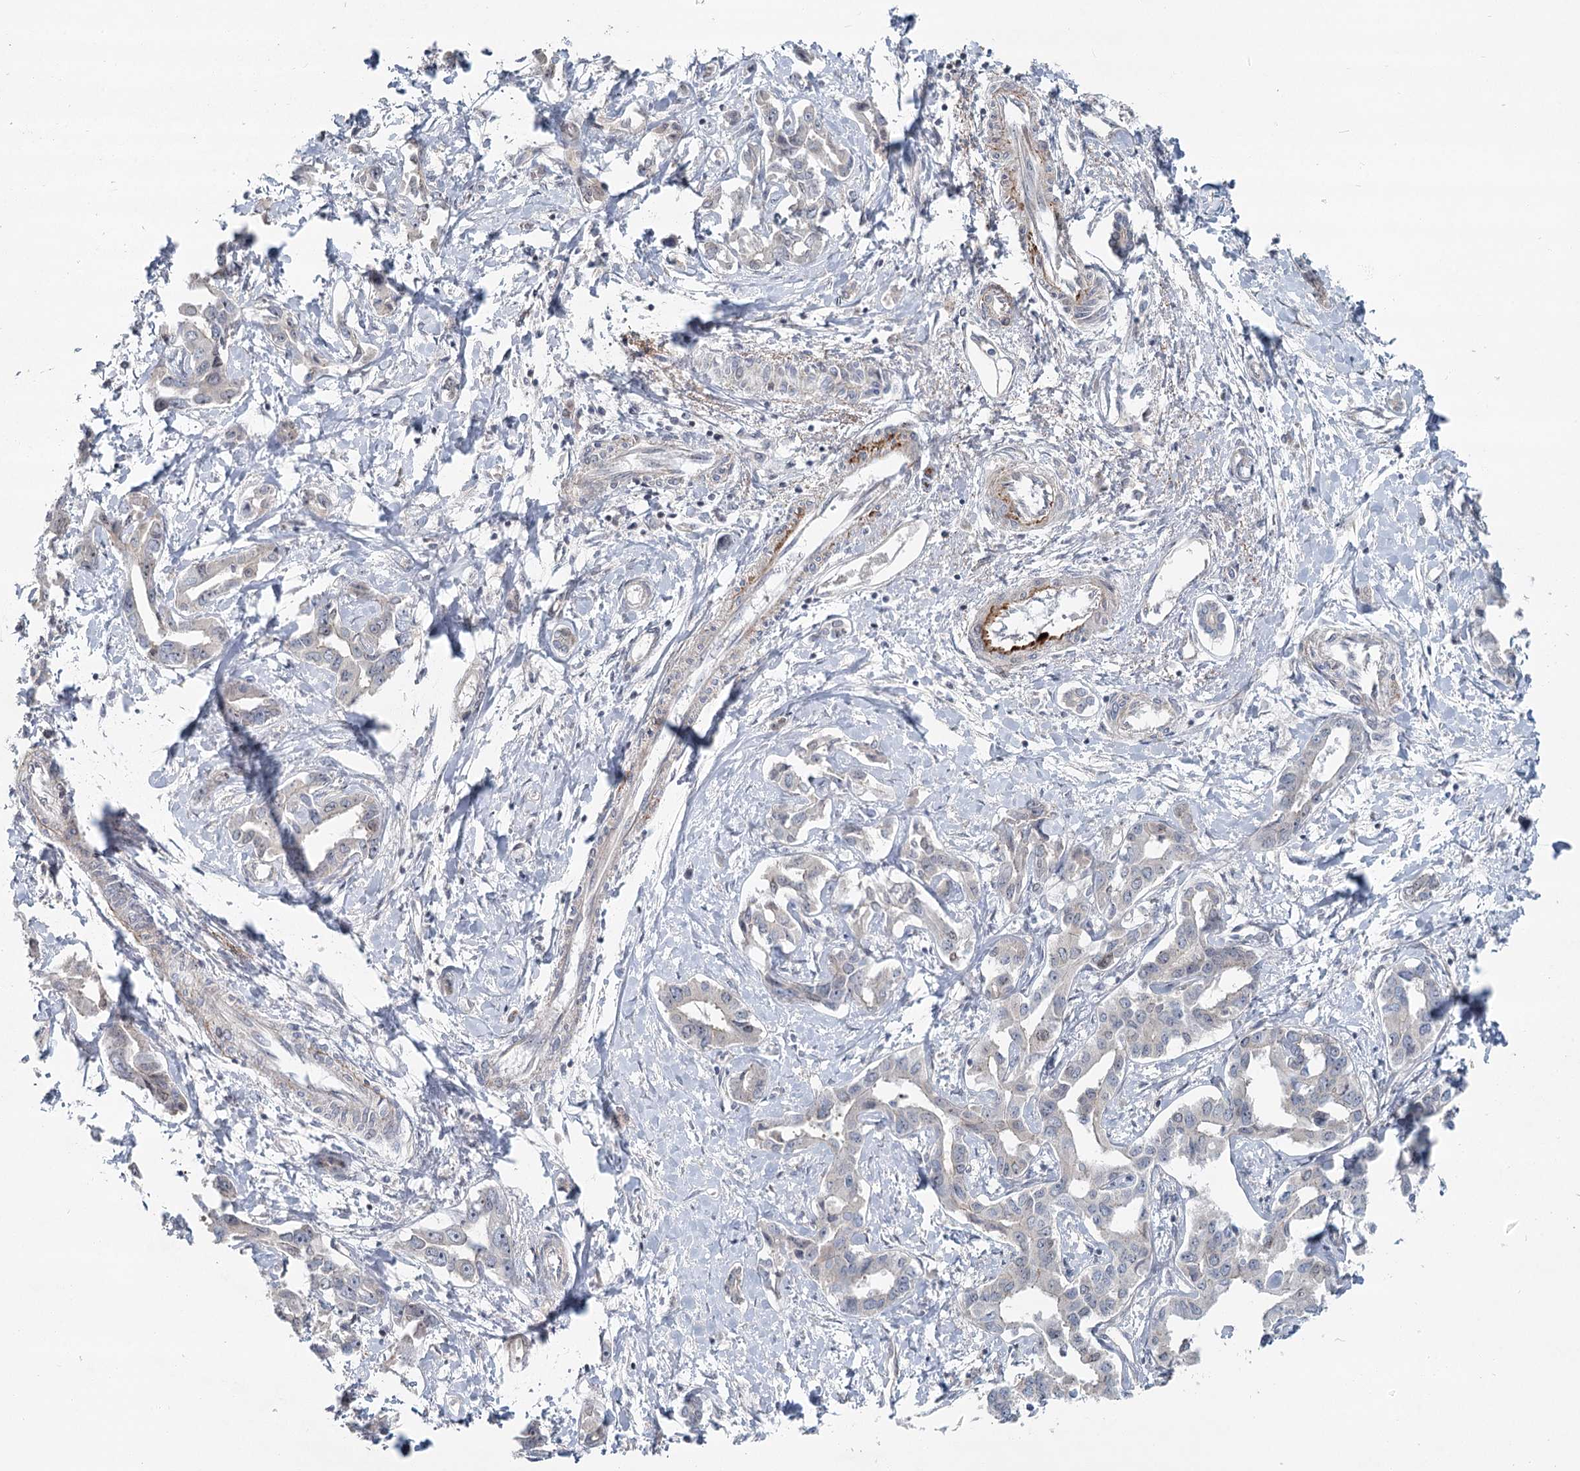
{"staining": {"intensity": "negative", "quantity": "none", "location": "none"}, "tissue": "liver cancer", "cell_type": "Tumor cells", "image_type": "cancer", "snomed": [{"axis": "morphology", "description": "Cholangiocarcinoma"}, {"axis": "topography", "description": "Liver"}], "caption": "There is no significant staining in tumor cells of liver cholangiocarcinoma.", "gene": "SPINK13", "patient": {"sex": "male", "age": 59}}